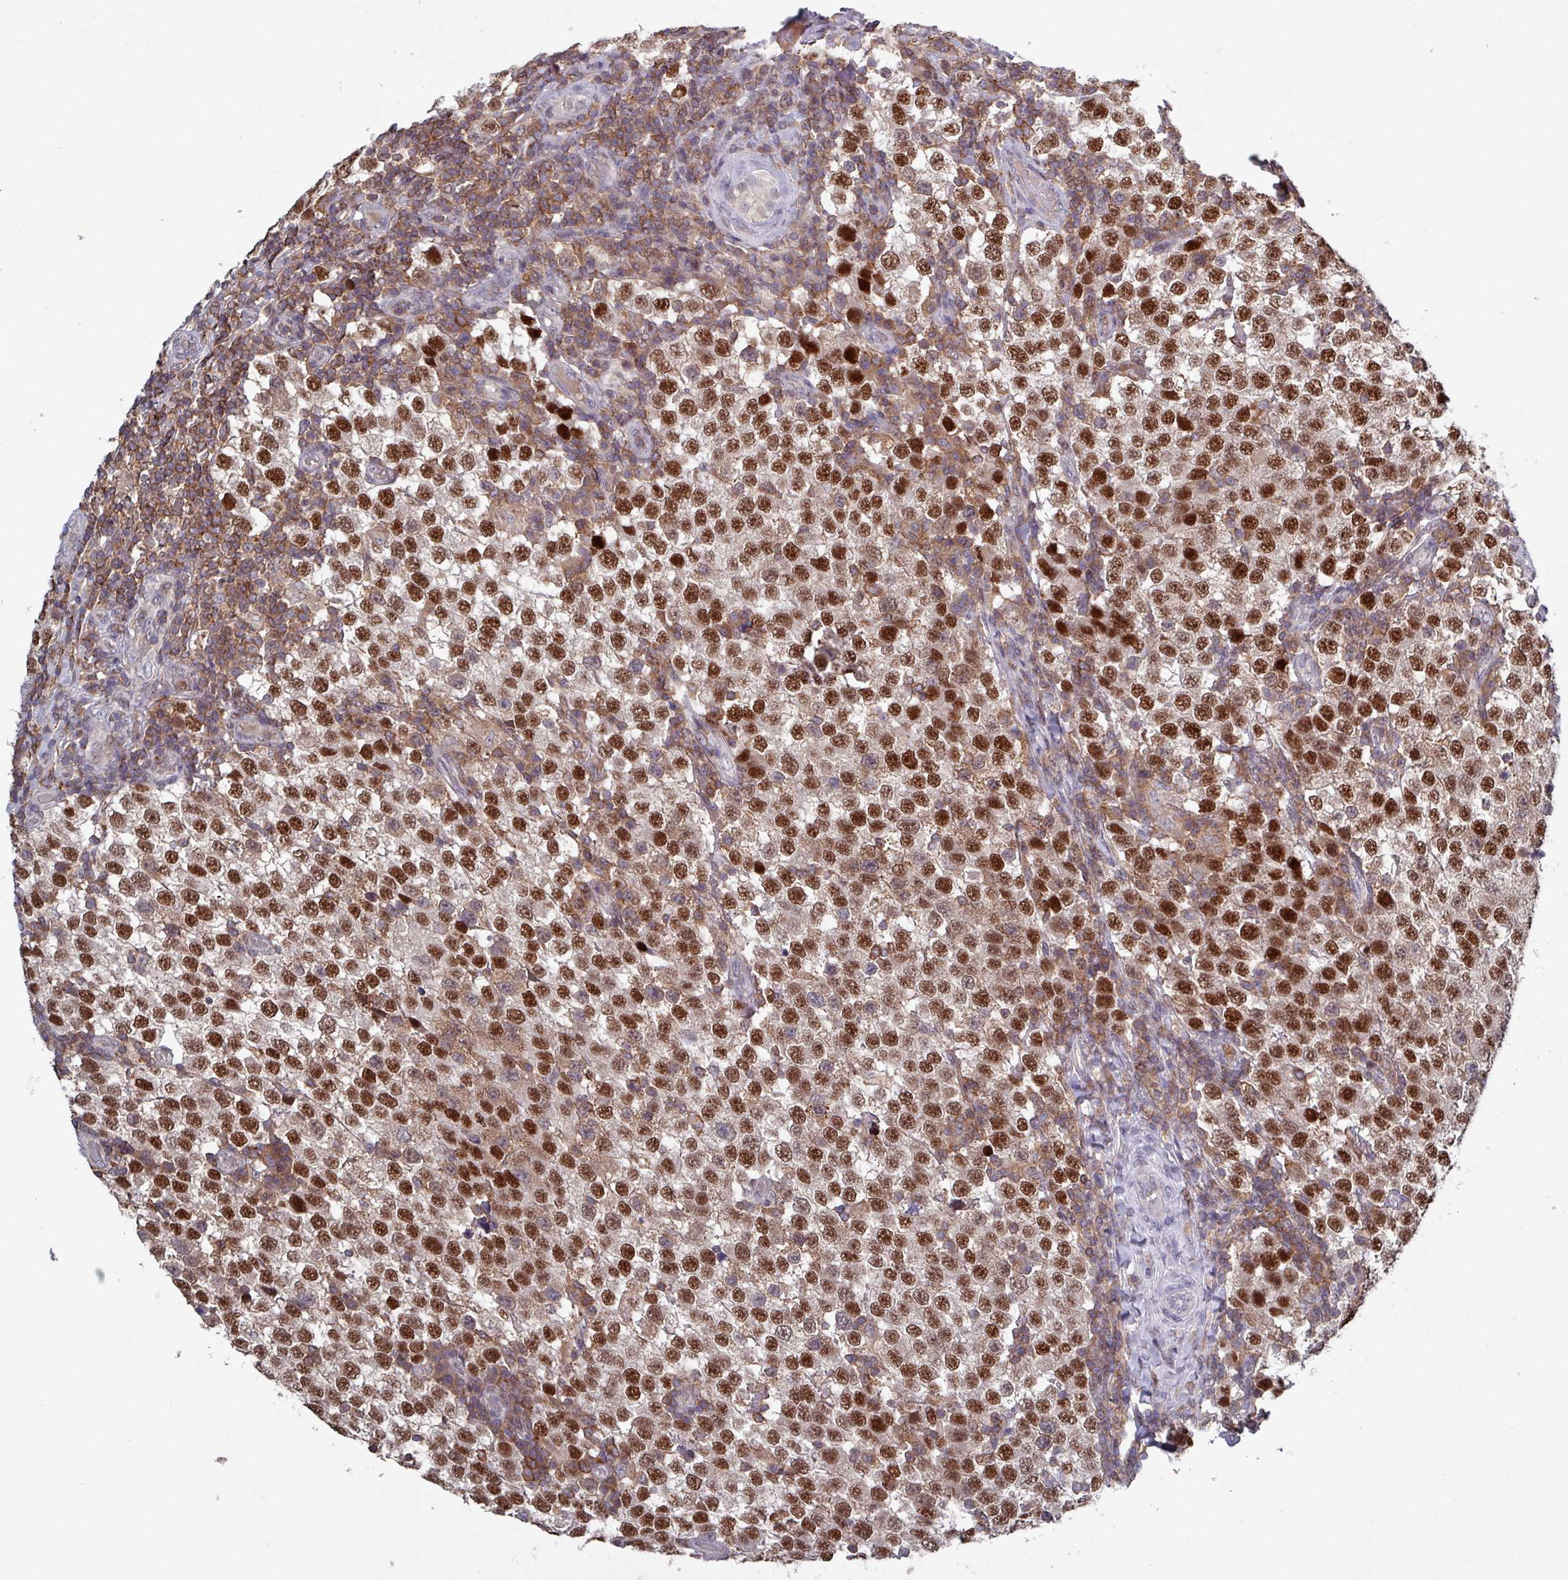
{"staining": {"intensity": "strong", "quantity": ">75%", "location": "nuclear"}, "tissue": "testis cancer", "cell_type": "Tumor cells", "image_type": "cancer", "snomed": [{"axis": "morphology", "description": "Seminoma, NOS"}, {"axis": "topography", "description": "Testis"}], "caption": "Immunohistochemical staining of human seminoma (testis) reveals high levels of strong nuclear protein expression in approximately >75% of tumor cells.", "gene": "PRRX1", "patient": {"sex": "male", "age": 34}}